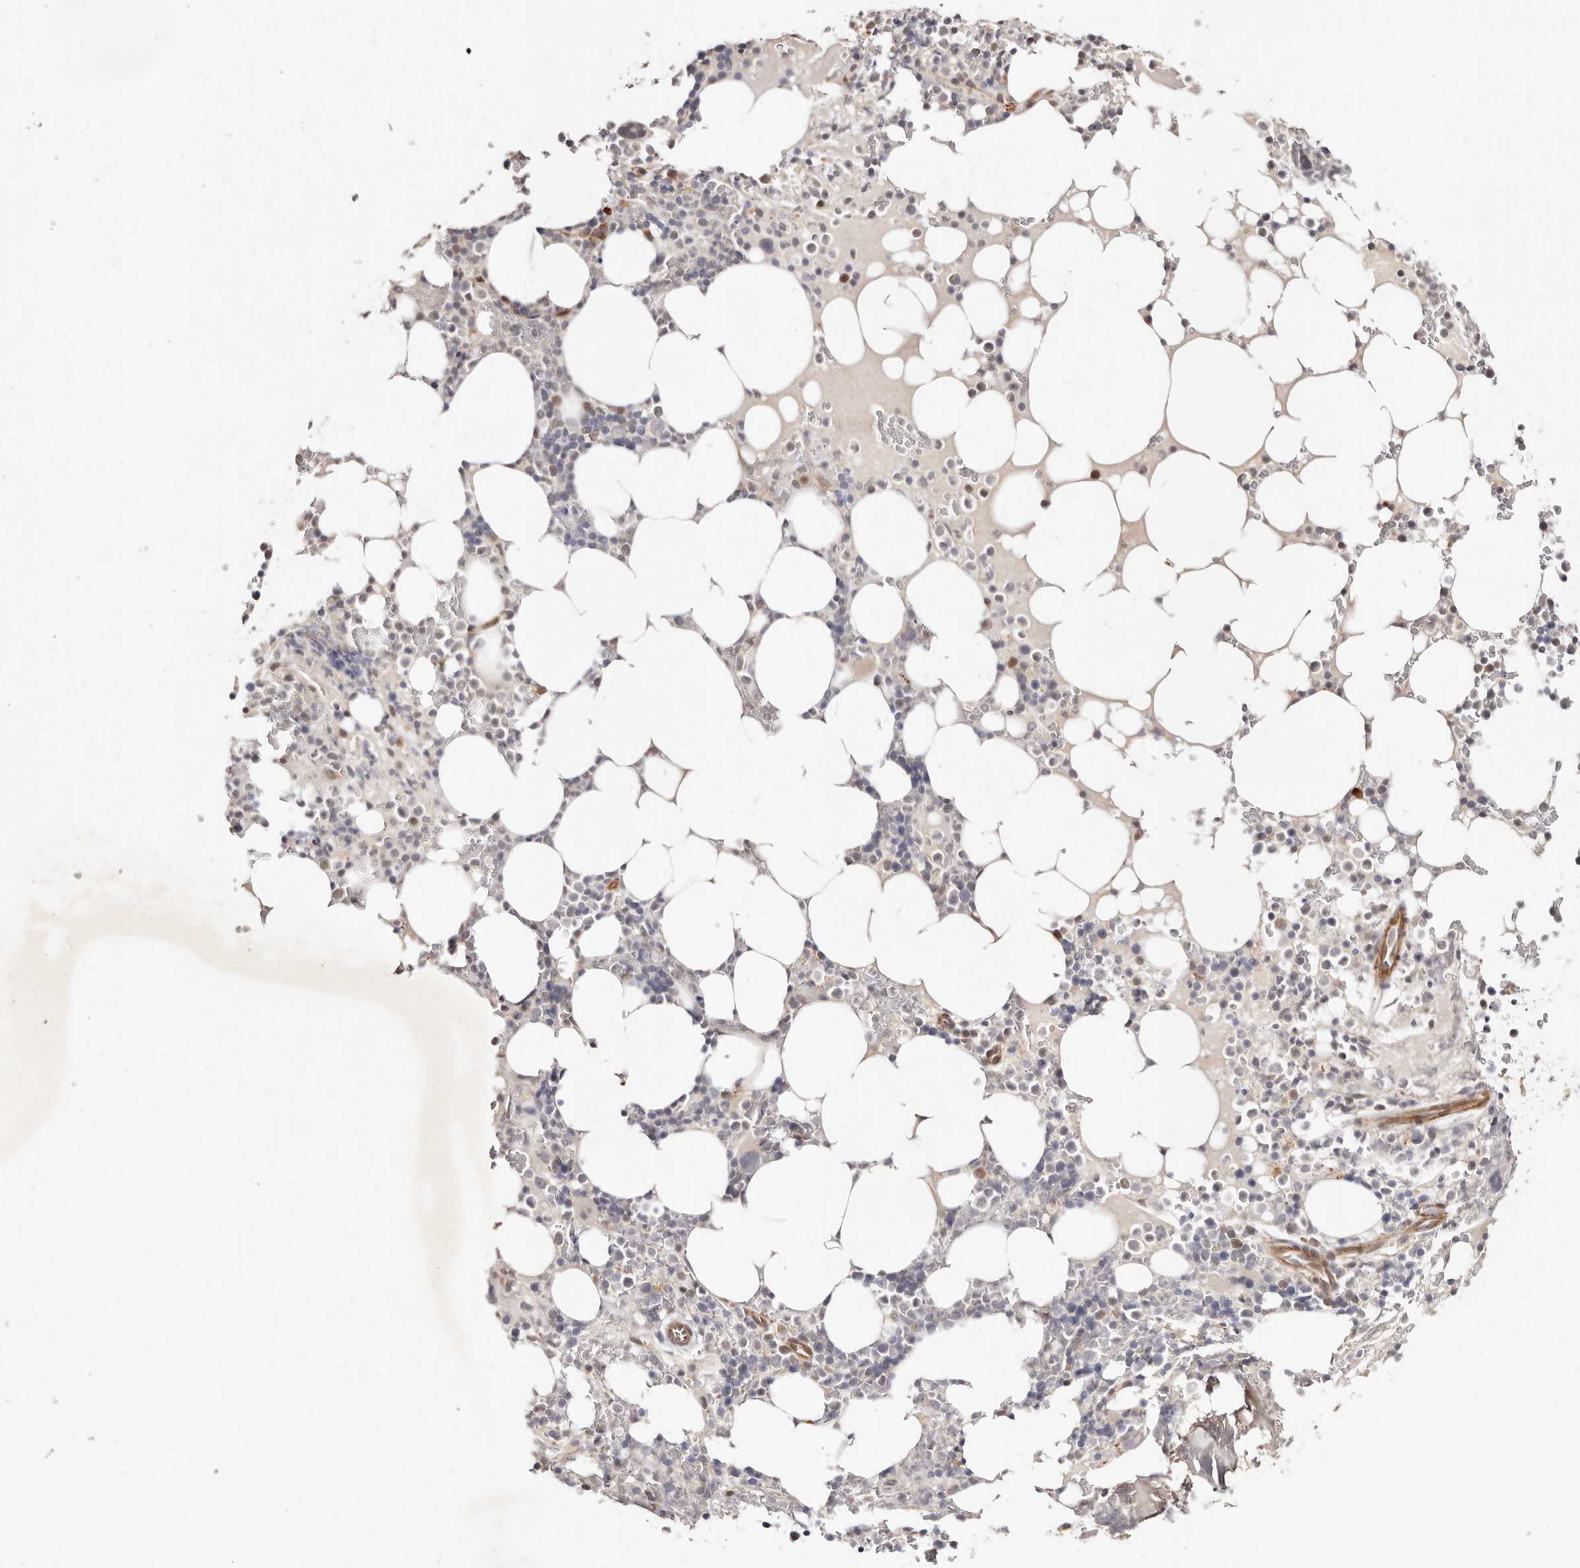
{"staining": {"intensity": "moderate", "quantity": "<25%", "location": "cytoplasmic/membranous"}, "tissue": "bone marrow", "cell_type": "Hematopoietic cells", "image_type": "normal", "snomed": [{"axis": "morphology", "description": "Normal tissue, NOS"}, {"axis": "topography", "description": "Bone marrow"}], "caption": "The image exhibits immunohistochemical staining of unremarkable bone marrow. There is moderate cytoplasmic/membranous staining is seen in about <25% of hematopoietic cells.", "gene": "BCL2L15", "patient": {"sex": "male", "age": 58}}